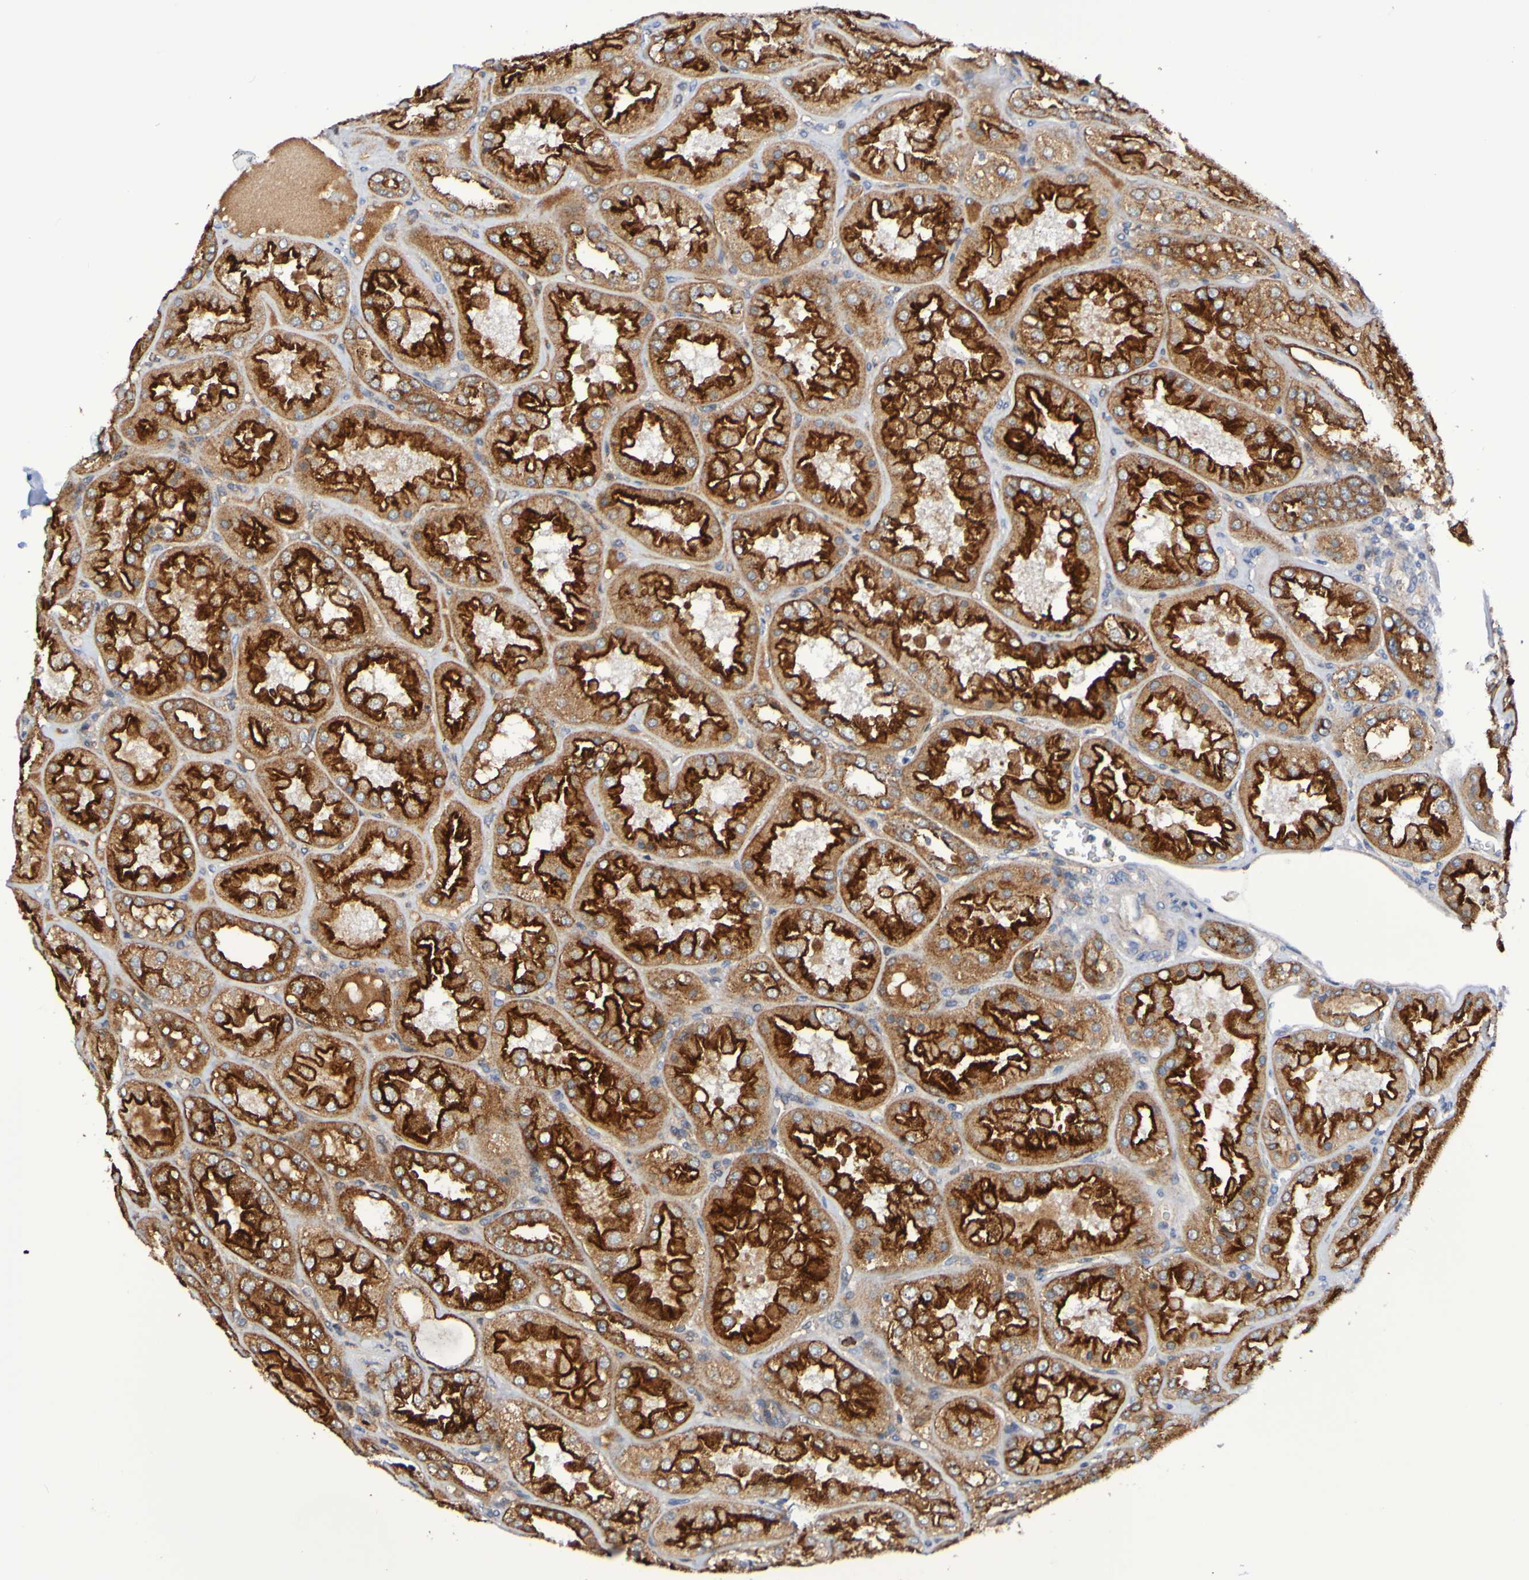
{"staining": {"intensity": "moderate", "quantity": "<25%", "location": "cytoplasmic/membranous"}, "tissue": "kidney", "cell_type": "Cells in glomeruli", "image_type": "normal", "snomed": [{"axis": "morphology", "description": "Normal tissue, NOS"}, {"axis": "topography", "description": "Kidney"}], "caption": "Protein analysis of normal kidney shows moderate cytoplasmic/membranous positivity in about <25% of cells in glomeruli. Immunohistochemistry (ihc) stains the protein of interest in brown and the nuclei are stained blue.", "gene": "GJB1", "patient": {"sex": "female", "age": 56}}